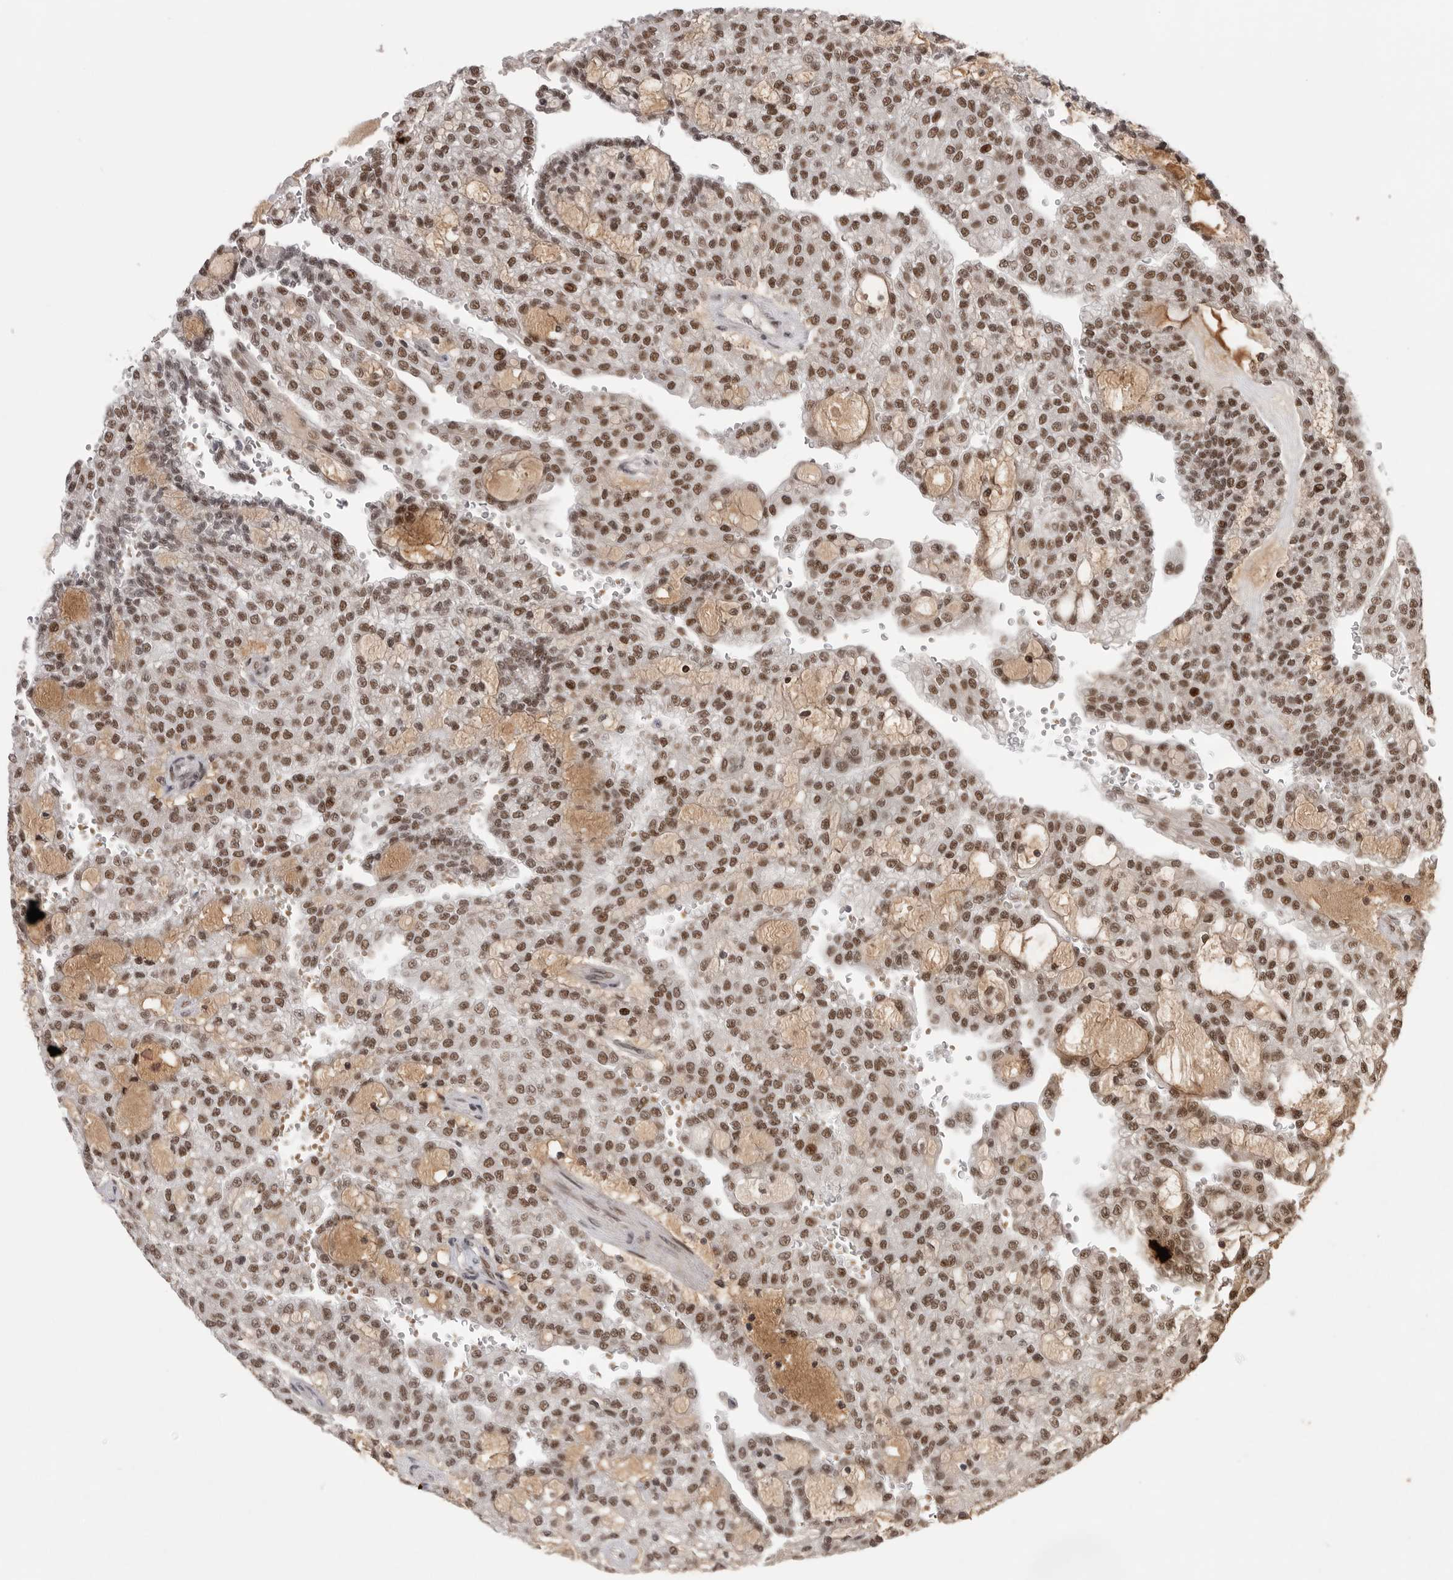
{"staining": {"intensity": "moderate", "quantity": ">75%", "location": "nuclear"}, "tissue": "renal cancer", "cell_type": "Tumor cells", "image_type": "cancer", "snomed": [{"axis": "morphology", "description": "Adenocarcinoma, NOS"}, {"axis": "topography", "description": "Kidney"}], "caption": "IHC of adenocarcinoma (renal) reveals medium levels of moderate nuclear staining in about >75% of tumor cells. (IHC, brightfield microscopy, high magnification).", "gene": "POU5F1", "patient": {"sex": "male", "age": 63}}